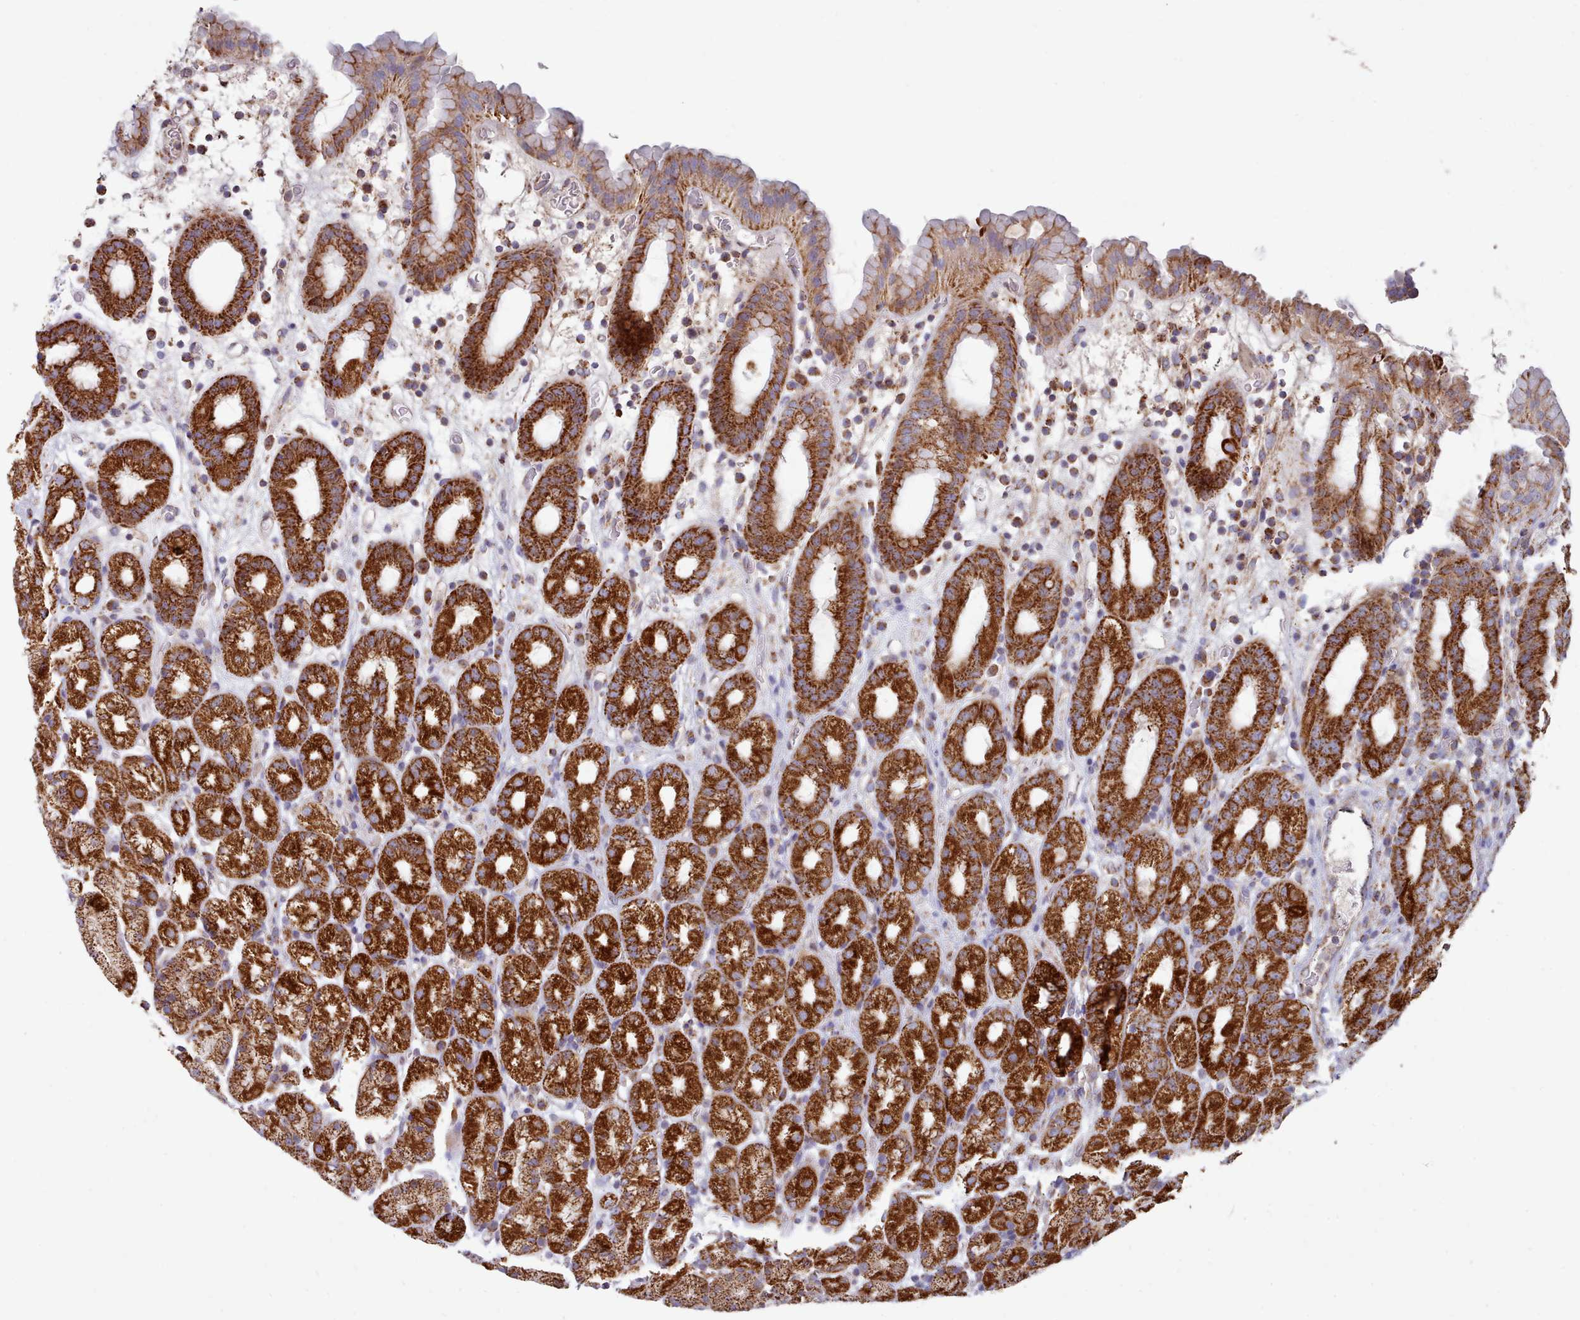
{"staining": {"intensity": "strong", "quantity": ">75%", "location": "cytoplasmic/membranous"}, "tissue": "stomach", "cell_type": "Glandular cells", "image_type": "normal", "snomed": [{"axis": "morphology", "description": "Normal tissue, NOS"}, {"axis": "topography", "description": "Stomach, upper"}, {"axis": "topography", "description": "Stomach, lower"}, {"axis": "topography", "description": "Small intestine"}], "caption": "Stomach stained with DAB (3,3'-diaminobenzidine) immunohistochemistry (IHC) reveals high levels of strong cytoplasmic/membranous staining in about >75% of glandular cells. Nuclei are stained in blue.", "gene": "HSDL2", "patient": {"sex": "male", "age": 68}}